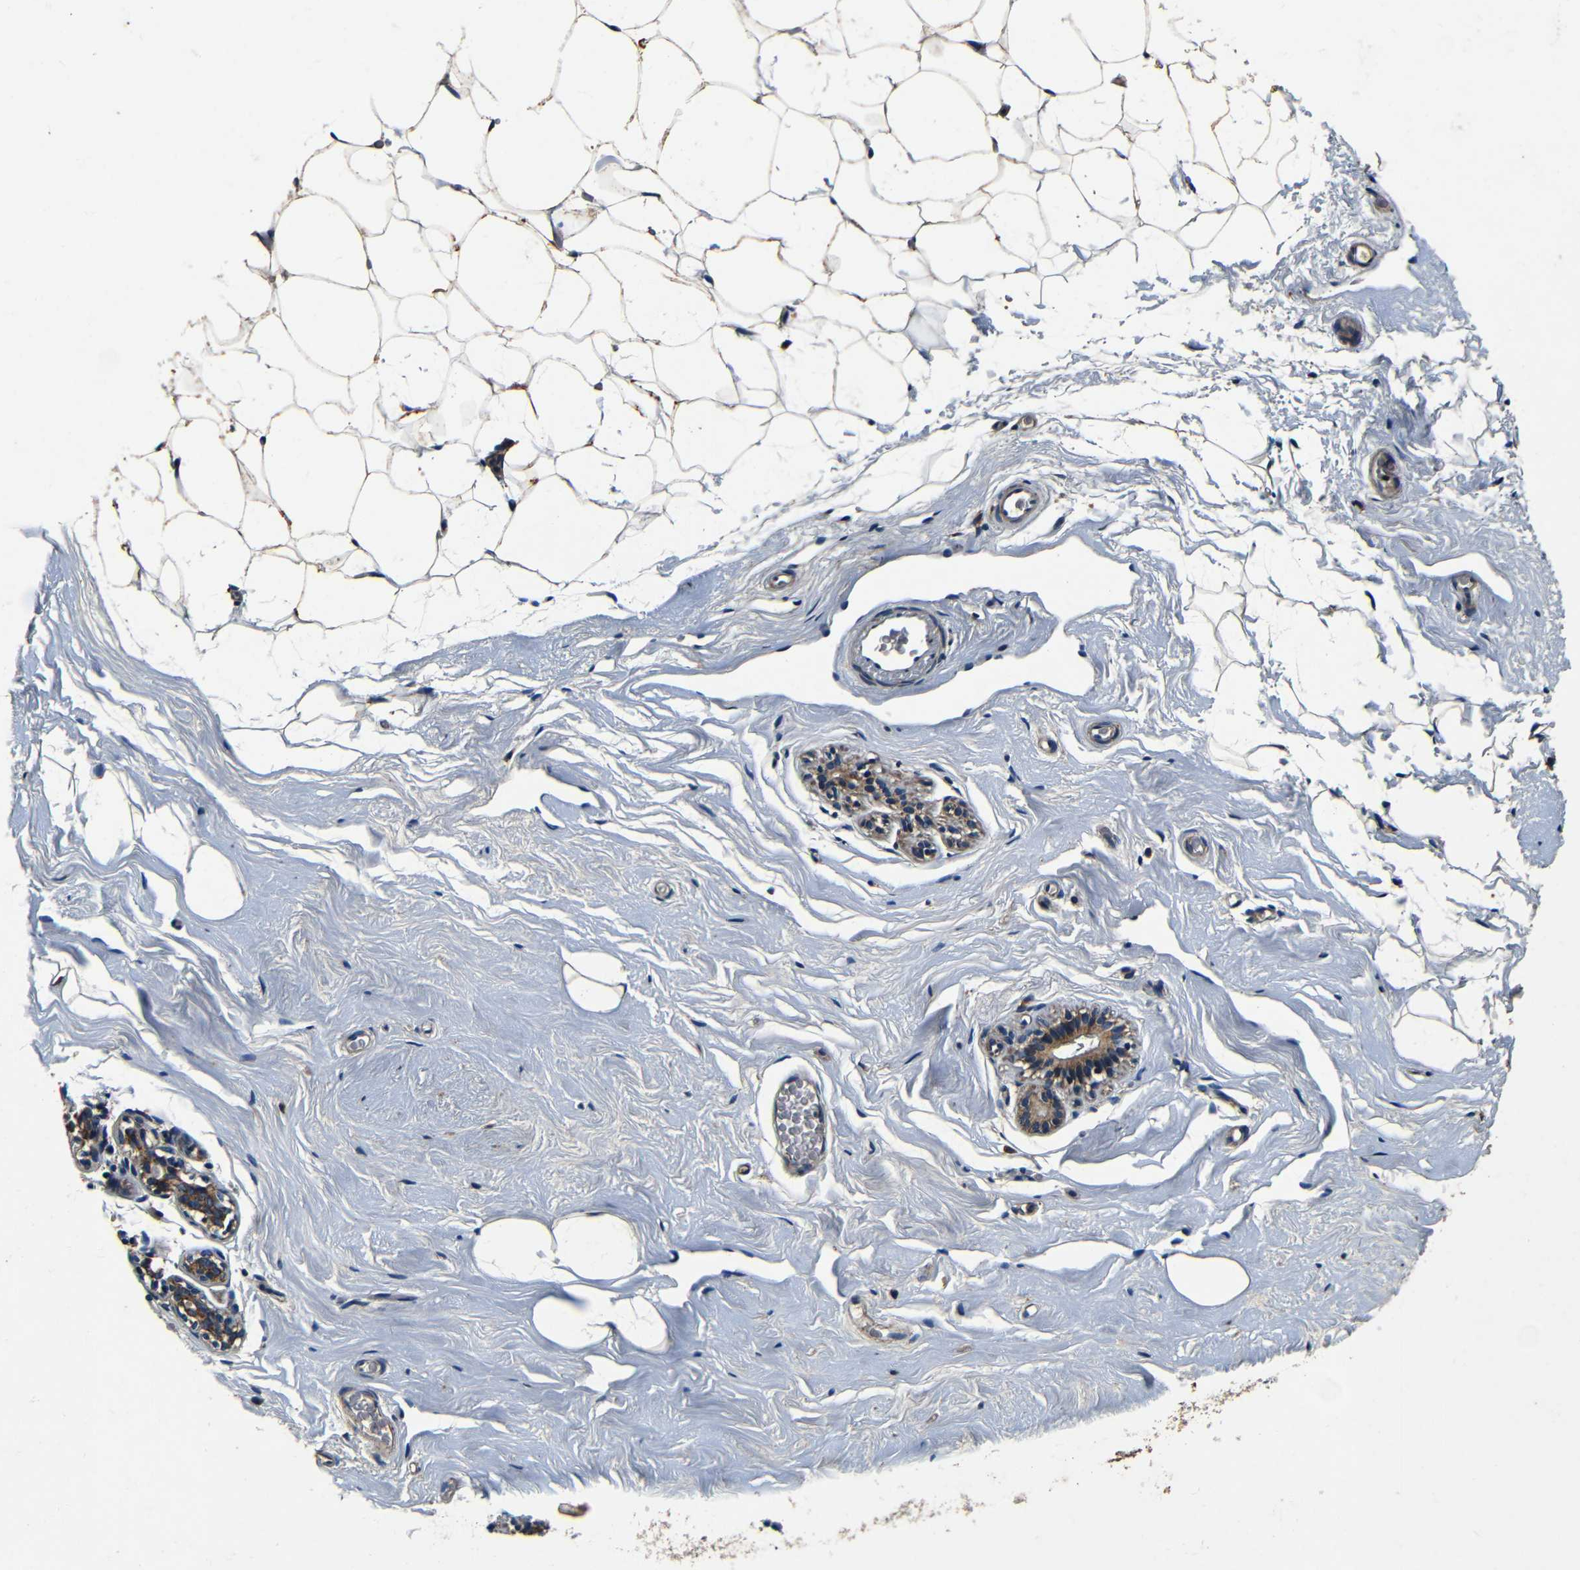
{"staining": {"intensity": "moderate", "quantity": "25%-75%", "location": "cytoplasmic/membranous"}, "tissue": "breast", "cell_type": "Adipocytes", "image_type": "normal", "snomed": [{"axis": "morphology", "description": "Normal tissue, NOS"}, {"axis": "topography", "description": "Breast"}], "caption": "DAB (3,3'-diaminobenzidine) immunohistochemical staining of unremarkable breast reveals moderate cytoplasmic/membranous protein staining in approximately 25%-75% of adipocytes.", "gene": "MTX1", "patient": {"sex": "female", "age": 75}}